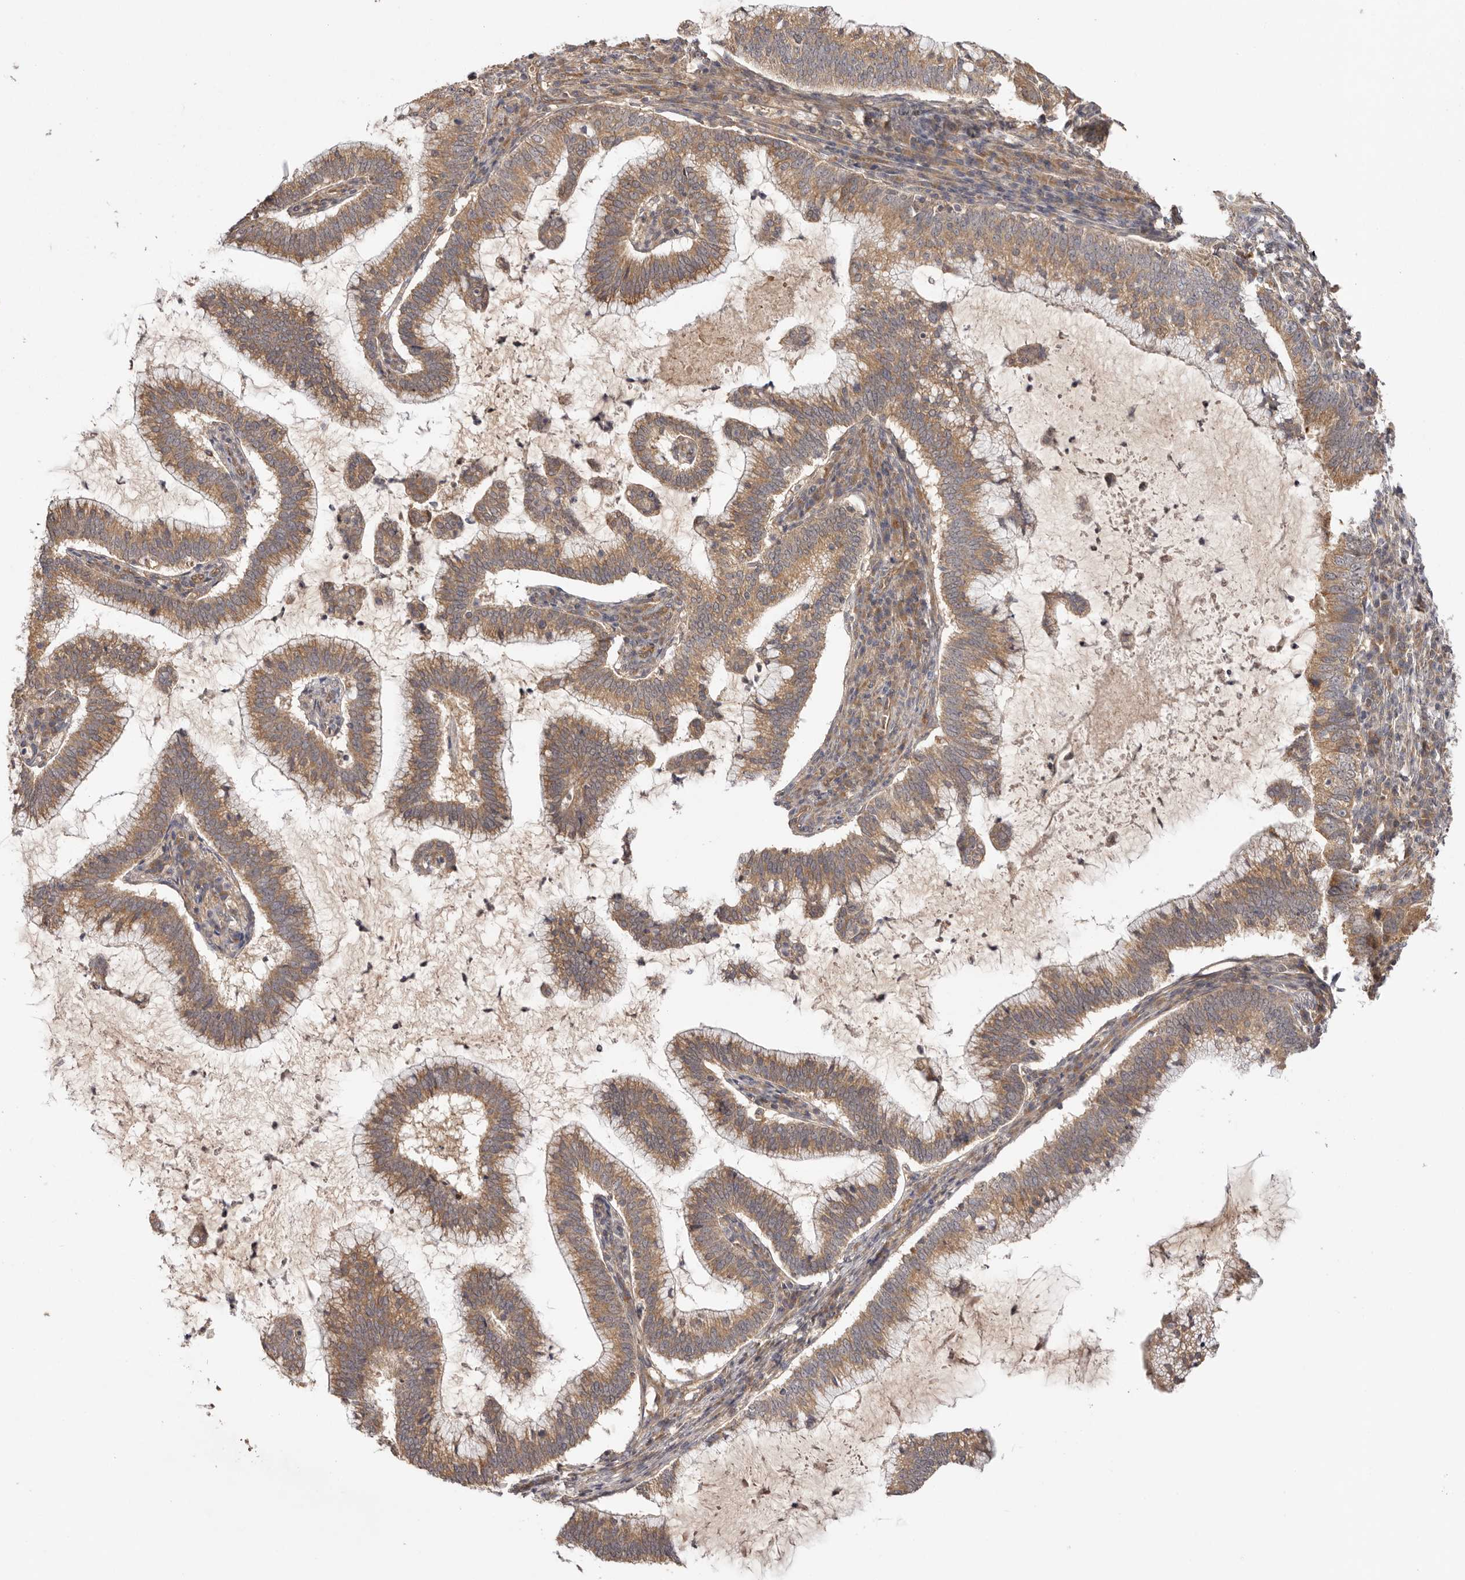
{"staining": {"intensity": "moderate", "quantity": ">75%", "location": "cytoplasmic/membranous"}, "tissue": "cervical cancer", "cell_type": "Tumor cells", "image_type": "cancer", "snomed": [{"axis": "morphology", "description": "Adenocarcinoma, NOS"}, {"axis": "topography", "description": "Cervix"}], "caption": "Immunohistochemical staining of cervical adenocarcinoma exhibits medium levels of moderate cytoplasmic/membranous staining in about >75% of tumor cells.", "gene": "UBR2", "patient": {"sex": "female", "age": 36}}